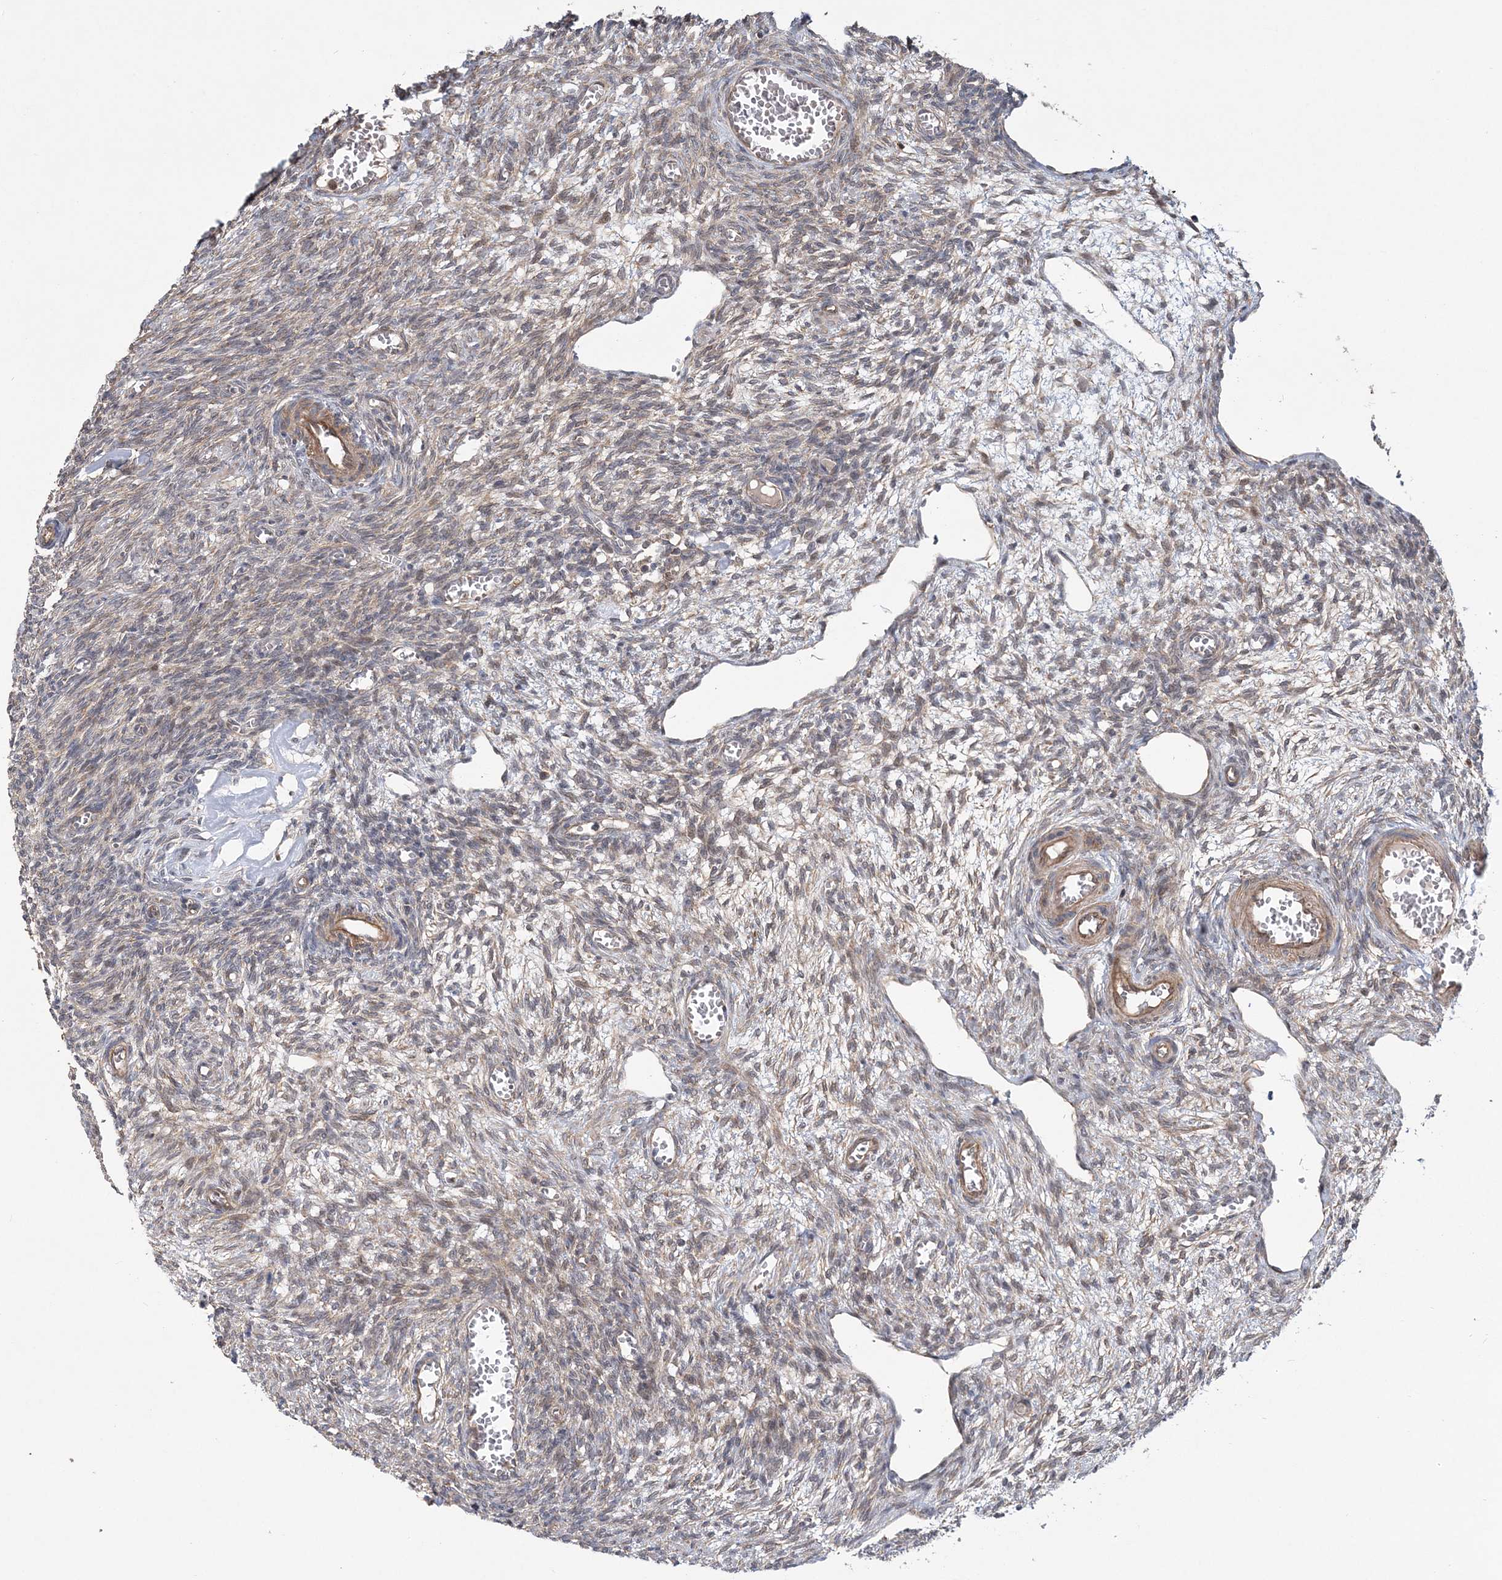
{"staining": {"intensity": "weak", "quantity": "<25%", "location": "cytoplasmic/membranous"}, "tissue": "ovary", "cell_type": "Ovarian stroma cells", "image_type": "normal", "snomed": [{"axis": "morphology", "description": "Normal tissue, NOS"}, {"axis": "topography", "description": "Ovary"}], "caption": "Immunohistochemical staining of unremarkable ovary reveals no significant staining in ovarian stroma cells.", "gene": "KIF4A", "patient": {"sex": "female", "age": 27}}